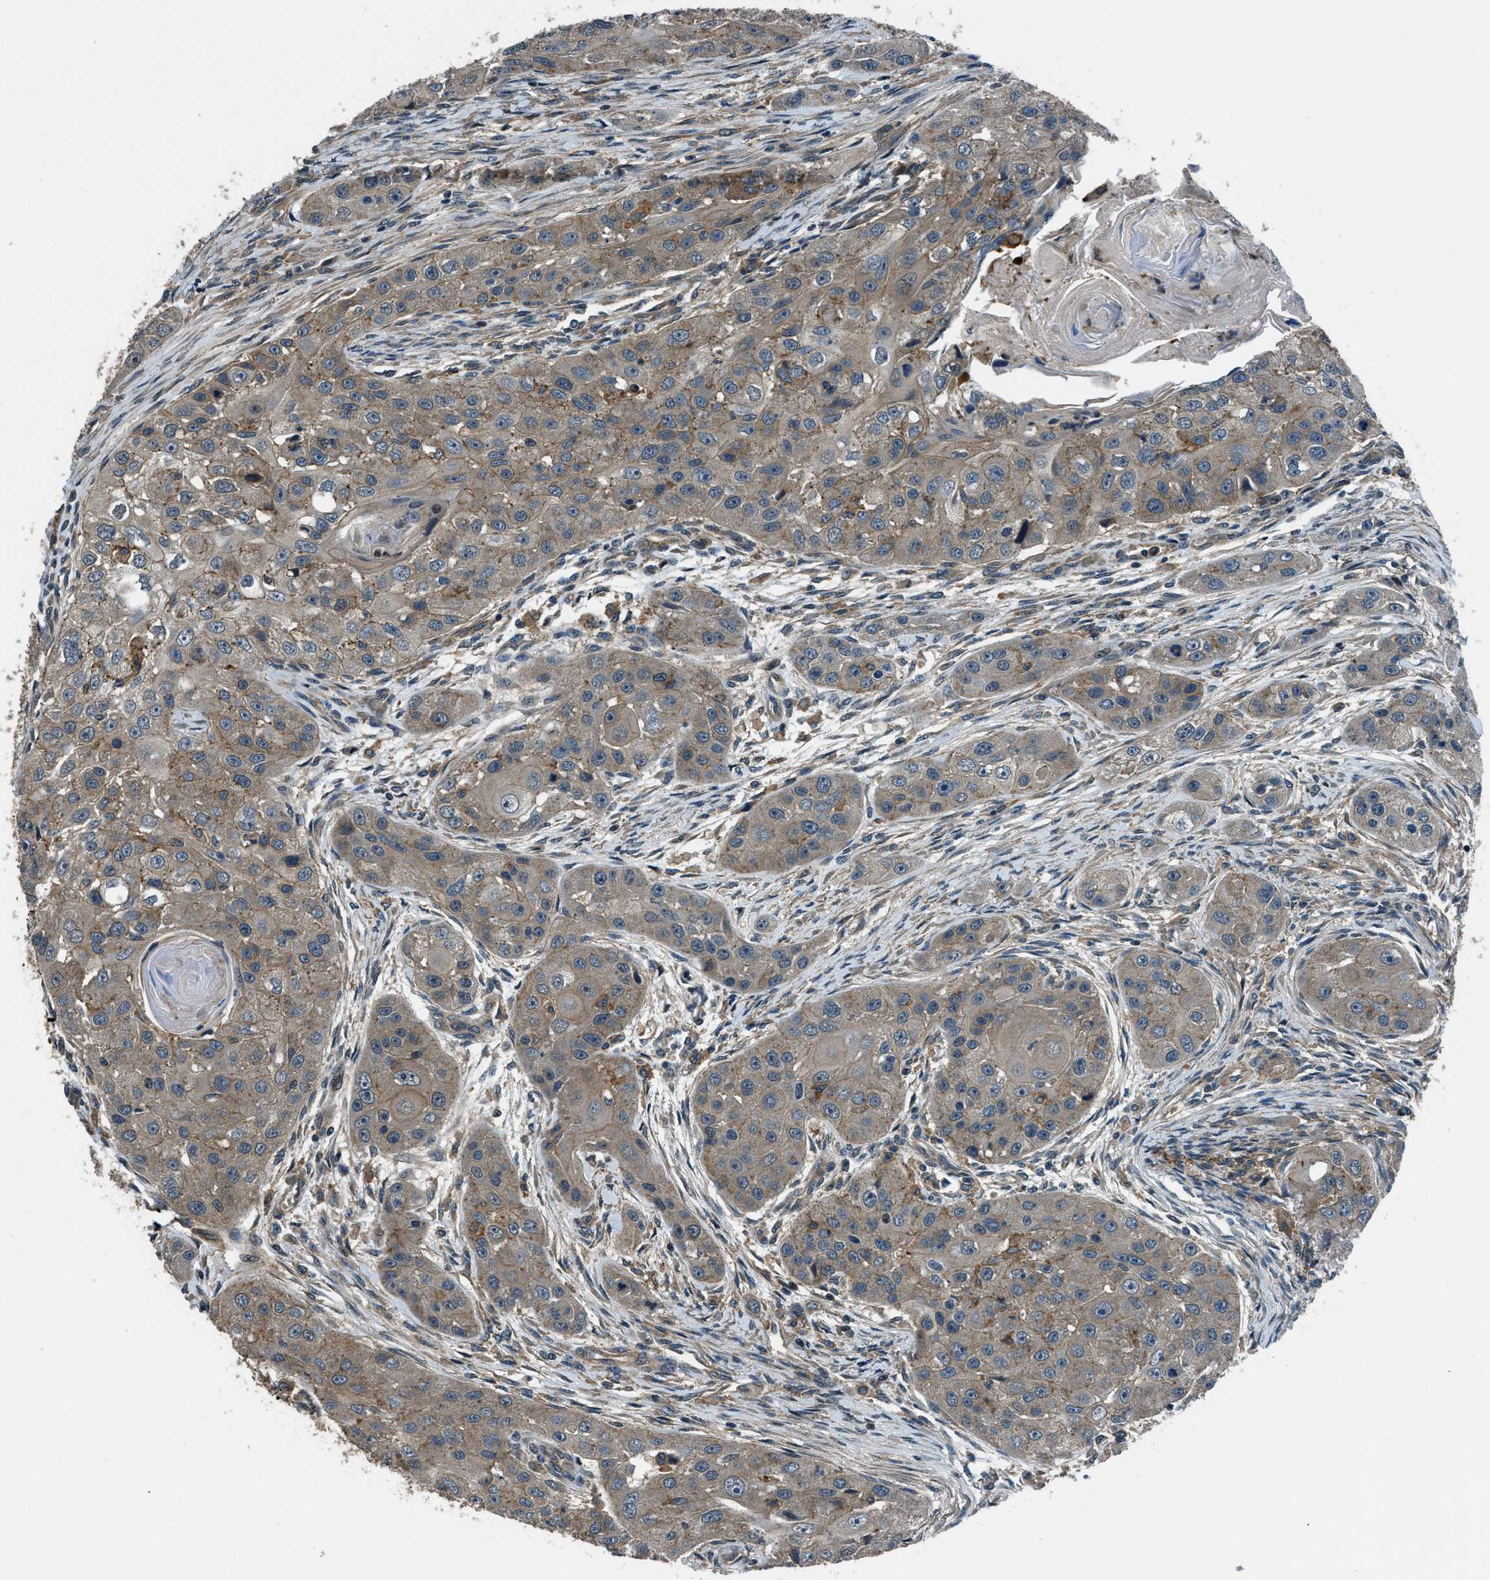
{"staining": {"intensity": "moderate", "quantity": ">75%", "location": "cytoplasmic/membranous"}, "tissue": "head and neck cancer", "cell_type": "Tumor cells", "image_type": "cancer", "snomed": [{"axis": "morphology", "description": "Normal tissue, NOS"}, {"axis": "morphology", "description": "Squamous cell carcinoma, NOS"}, {"axis": "topography", "description": "Skeletal muscle"}, {"axis": "topography", "description": "Head-Neck"}], "caption": "Moderate cytoplasmic/membranous positivity for a protein is appreciated in about >75% of tumor cells of head and neck cancer (squamous cell carcinoma) using immunohistochemistry.", "gene": "ARHGEF11", "patient": {"sex": "male", "age": 51}}